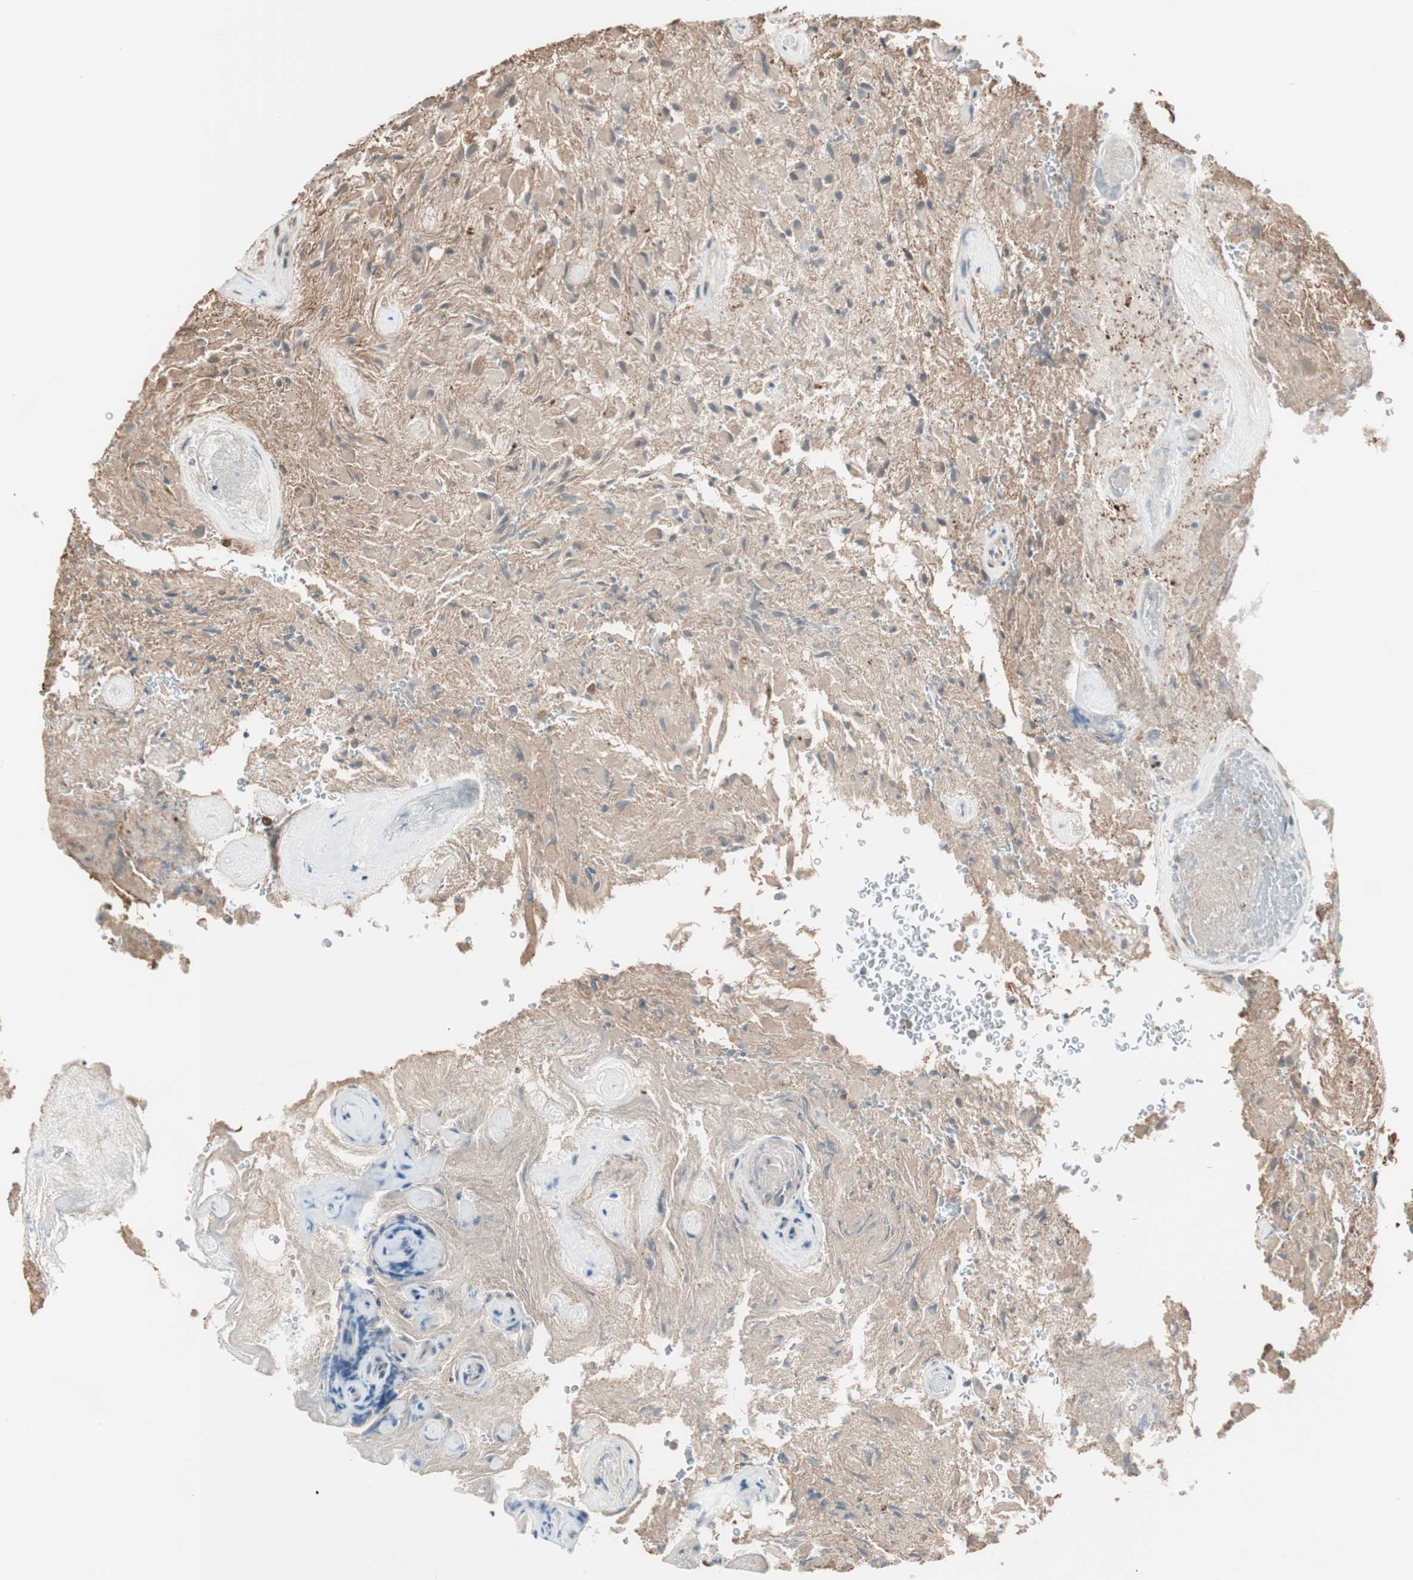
{"staining": {"intensity": "moderate", "quantity": "25%-75%", "location": "cytoplasmic/membranous"}, "tissue": "glioma", "cell_type": "Tumor cells", "image_type": "cancer", "snomed": [{"axis": "morphology", "description": "Glioma, malignant, High grade"}, {"axis": "topography", "description": "Brain"}], "caption": "An immunohistochemistry (IHC) image of neoplastic tissue is shown. Protein staining in brown shows moderate cytoplasmic/membranous positivity in malignant high-grade glioma within tumor cells.", "gene": "MAD2L2", "patient": {"sex": "male", "age": 71}}